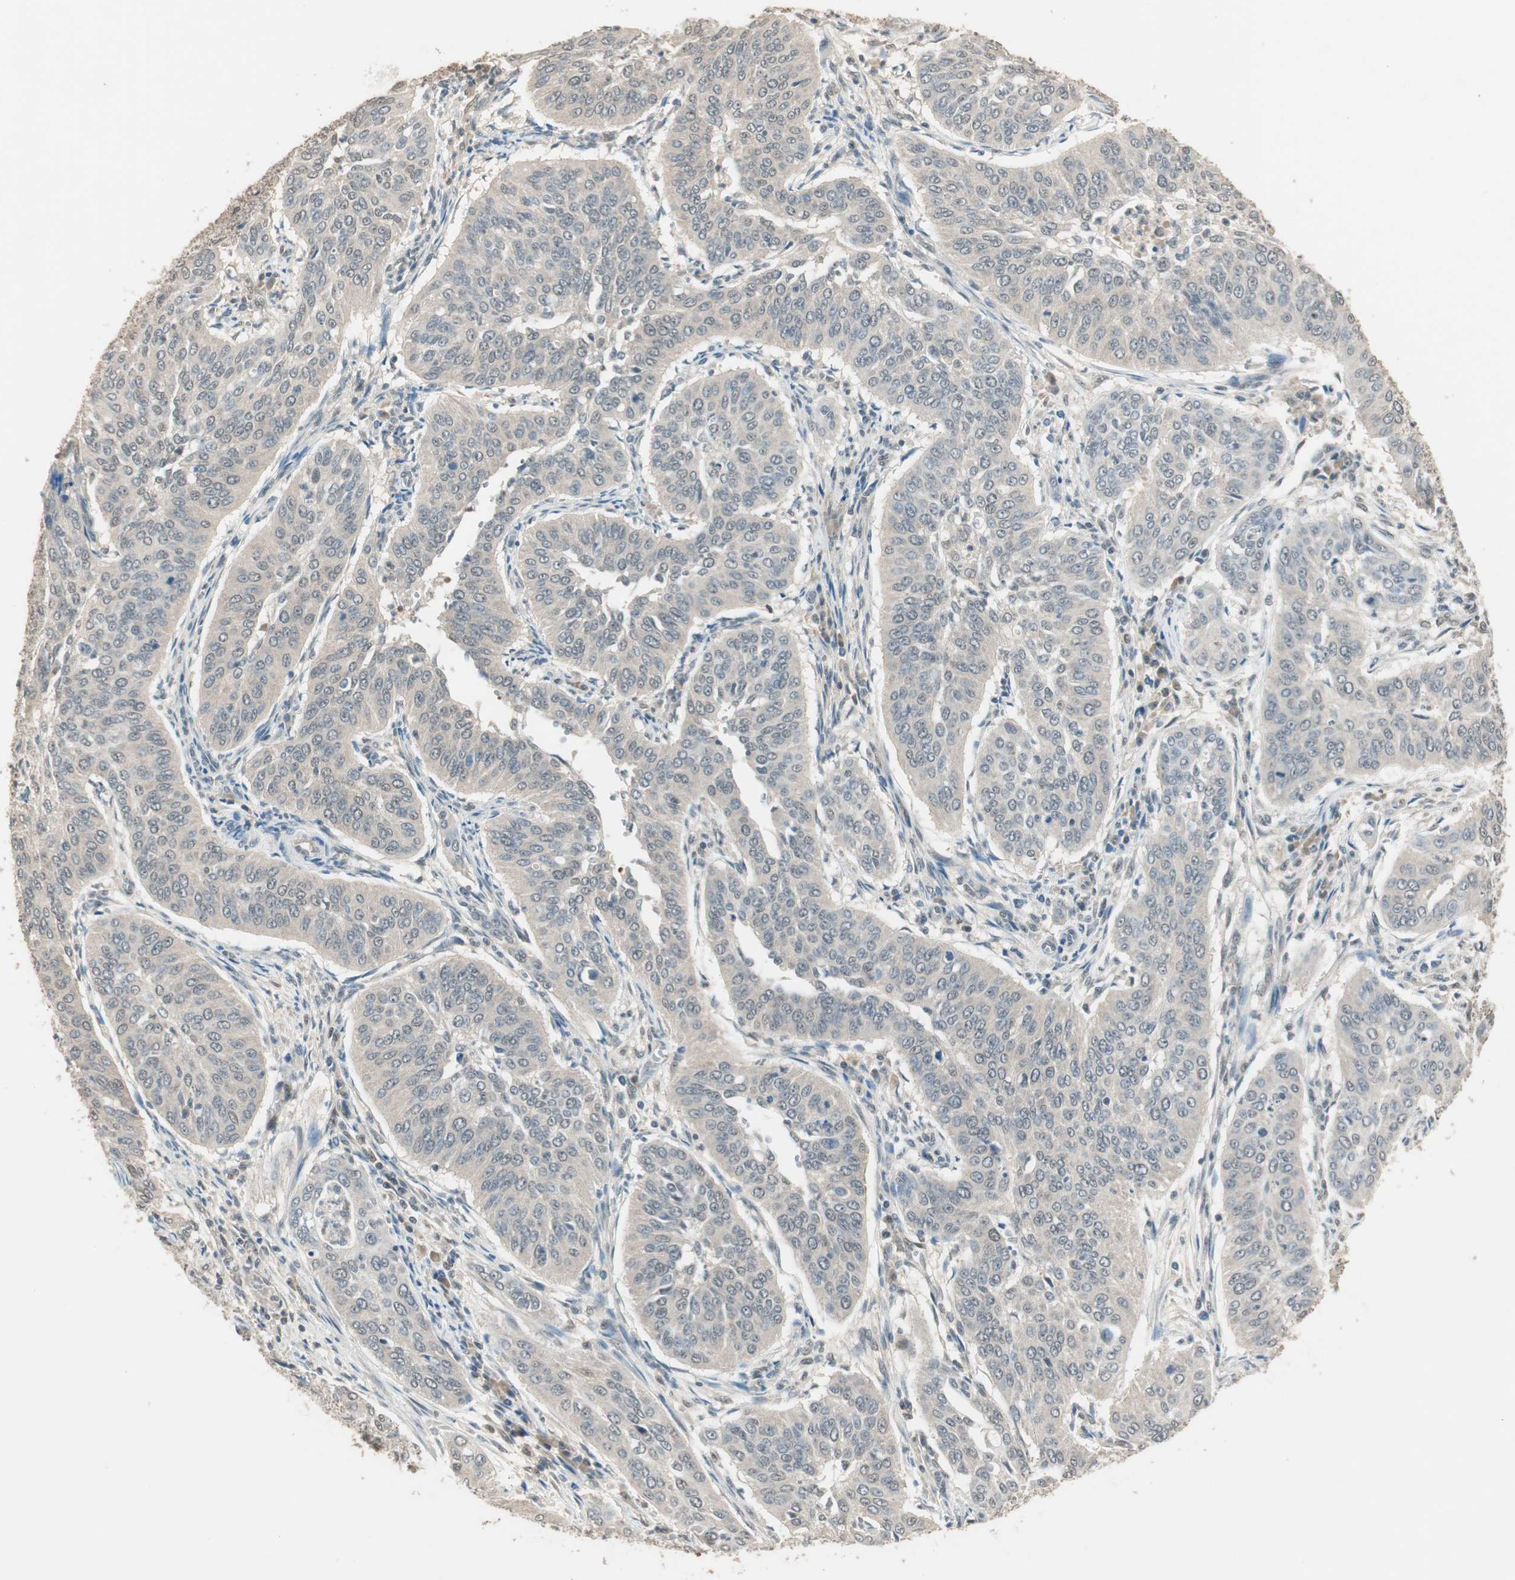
{"staining": {"intensity": "negative", "quantity": "none", "location": "none"}, "tissue": "cervical cancer", "cell_type": "Tumor cells", "image_type": "cancer", "snomed": [{"axis": "morphology", "description": "Normal tissue, NOS"}, {"axis": "morphology", "description": "Squamous cell carcinoma, NOS"}, {"axis": "topography", "description": "Cervix"}], "caption": "The IHC photomicrograph has no significant positivity in tumor cells of squamous cell carcinoma (cervical) tissue. (IHC, brightfield microscopy, high magnification).", "gene": "USP5", "patient": {"sex": "female", "age": 39}}